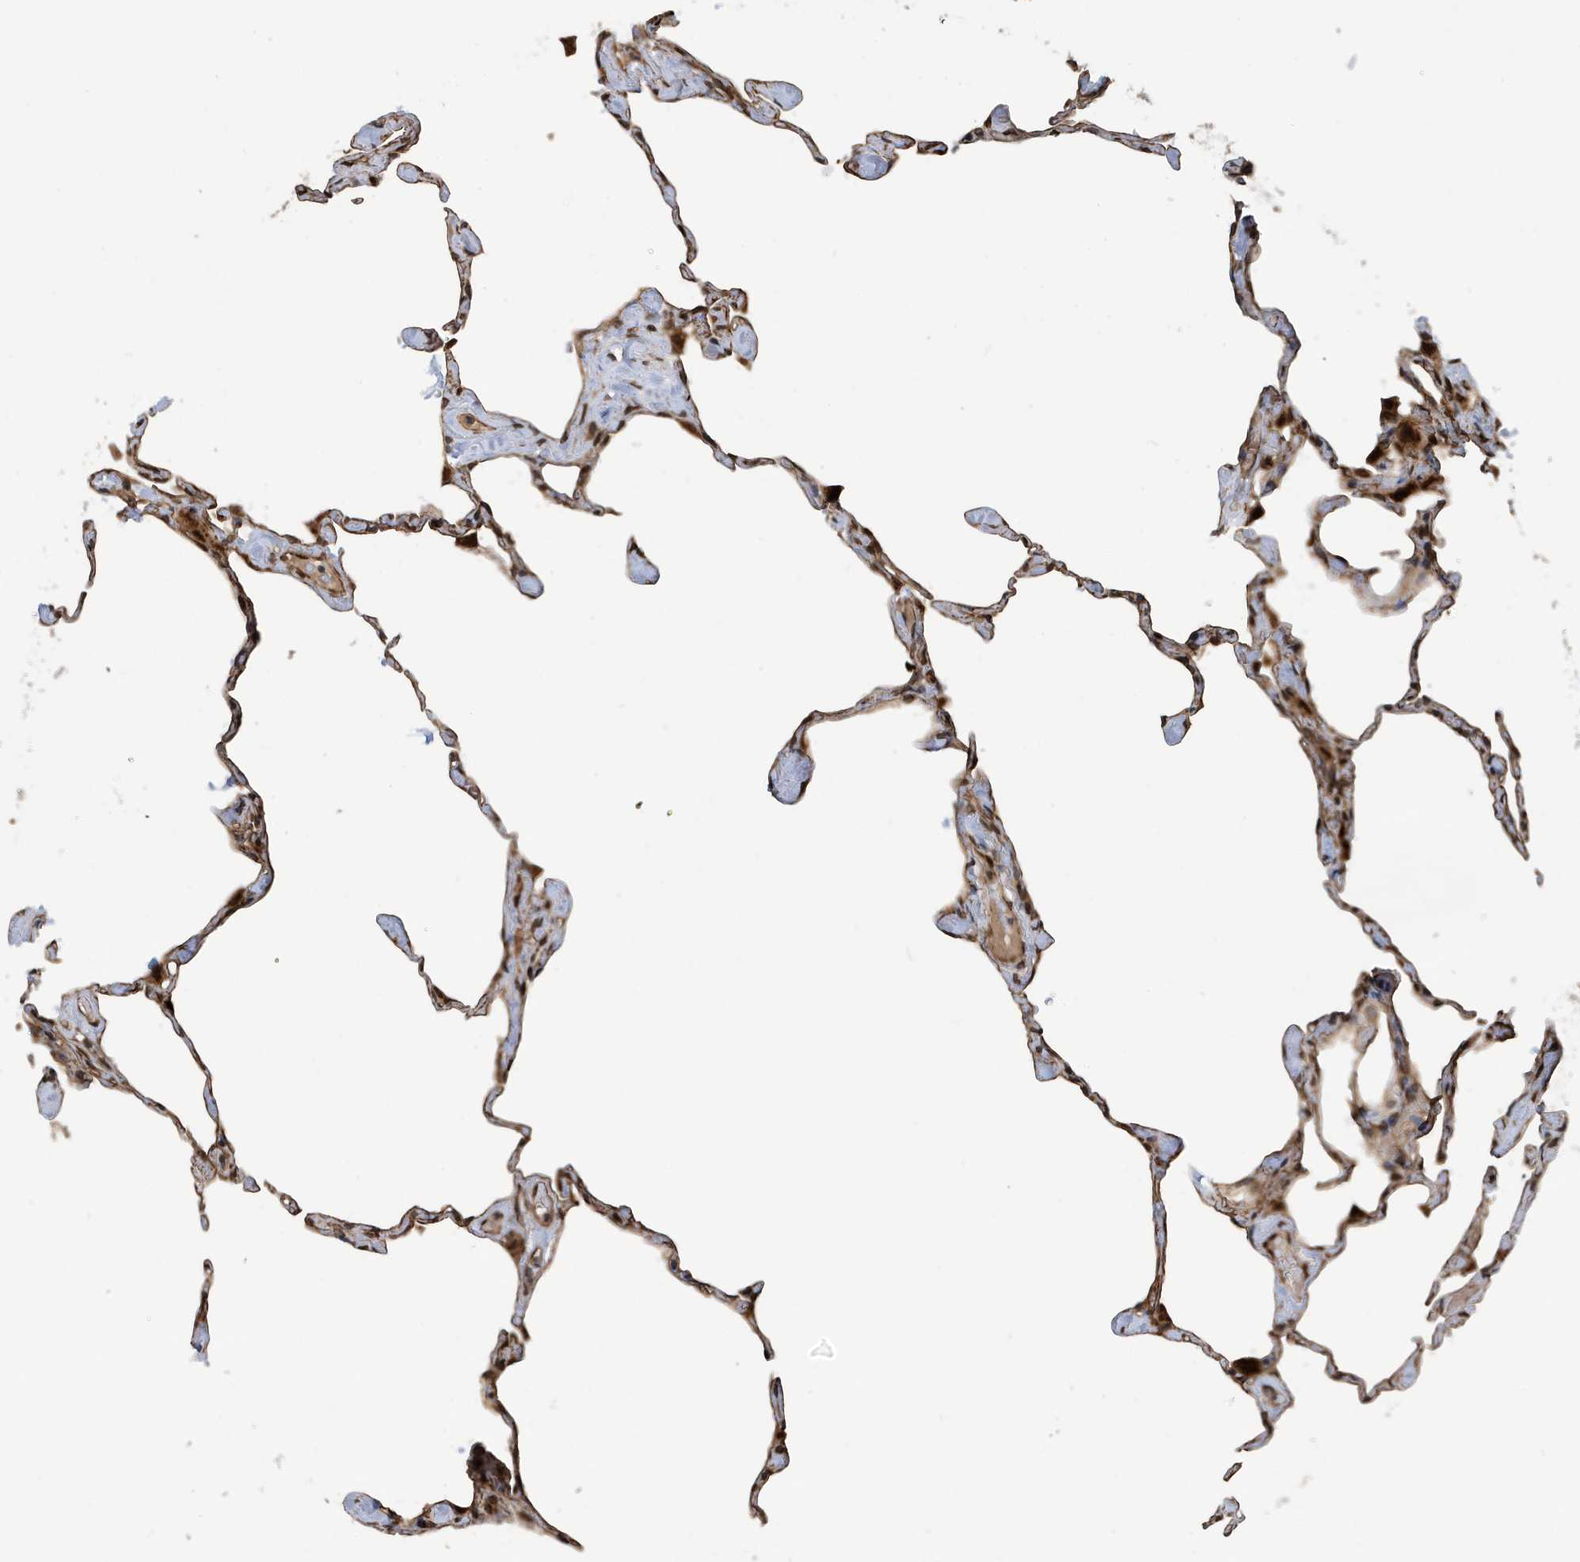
{"staining": {"intensity": "weak", "quantity": "25%-75%", "location": "nuclear"}, "tissue": "lung", "cell_type": "Alveolar cells", "image_type": "normal", "snomed": [{"axis": "morphology", "description": "Normal tissue, NOS"}, {"axis": "topography", "description": "Lung"}], "caption": "Immunohistochemical staining of unremarkable human lung reveals 25%-75% levels of weak nuclear protein positivity in approximately 25%-75% of alveolar cells. (IHC, brightfield microscopy, high magnification).", "gene": "DUSP18", "patient": {"sex": "male", "age": 65}}